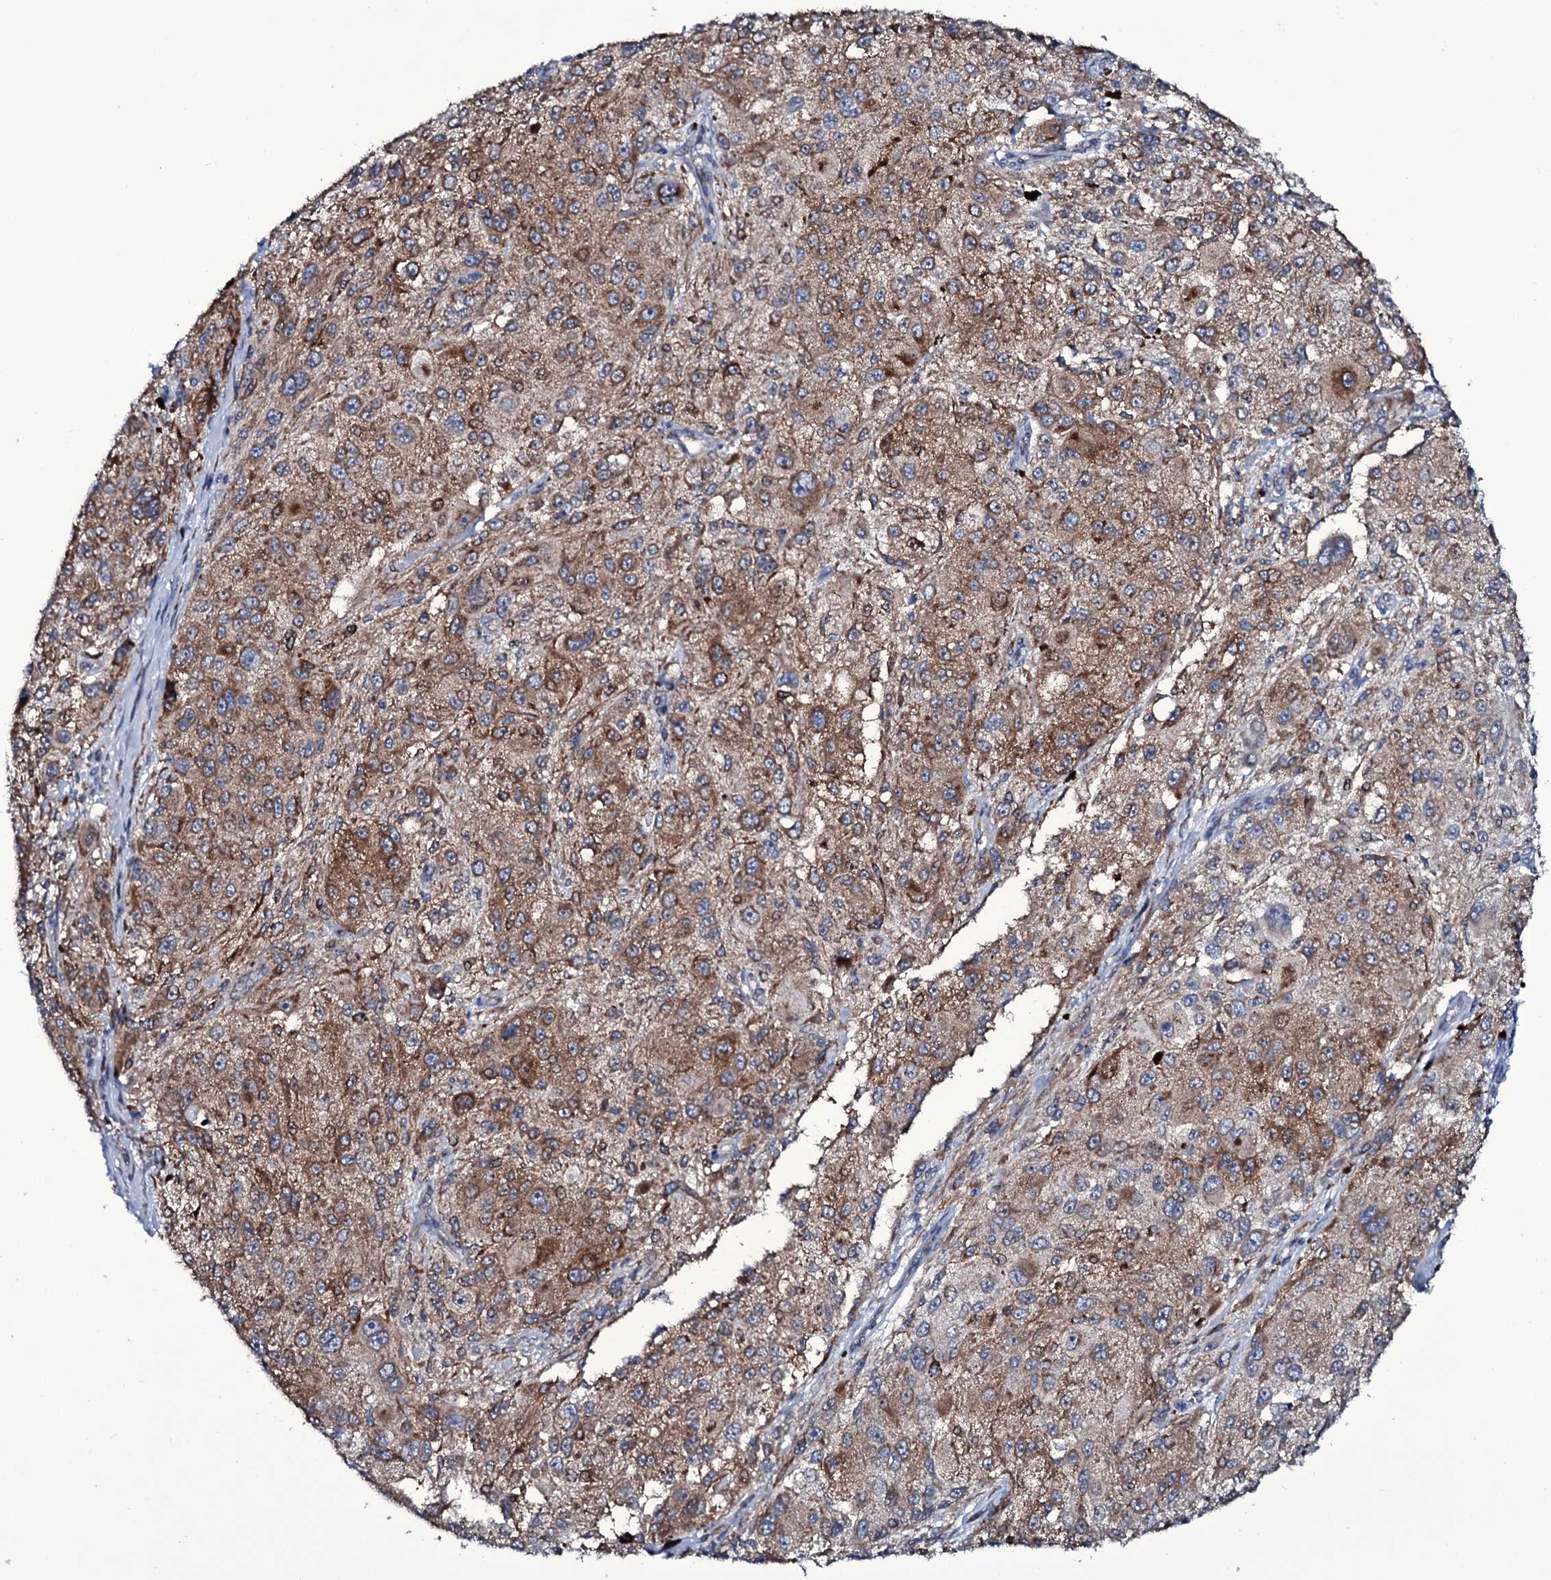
{"staining": {"intensity": "moderate", "quantity": ">75%", "location": "cytoplasmic/membranous"}, "tissue": "melanoma", "cell_type": "Tumor cells", "image_type": "cancer", "snomed": [{"axis": "morphology", "description": "Necrosis, NOS"}, {"axis": "morphology", "description": "Malignant melanoma, NOS"}, {"axis": "topography", "description": "Skin"}], "caption": "A photomicrograph of malignant melanoma stained for a protein shows moderate cytoplasmic/membranous brown staining in tumor cells.", "gene": "WIPF3", "patient": {"sex": "female", "age": 87}}